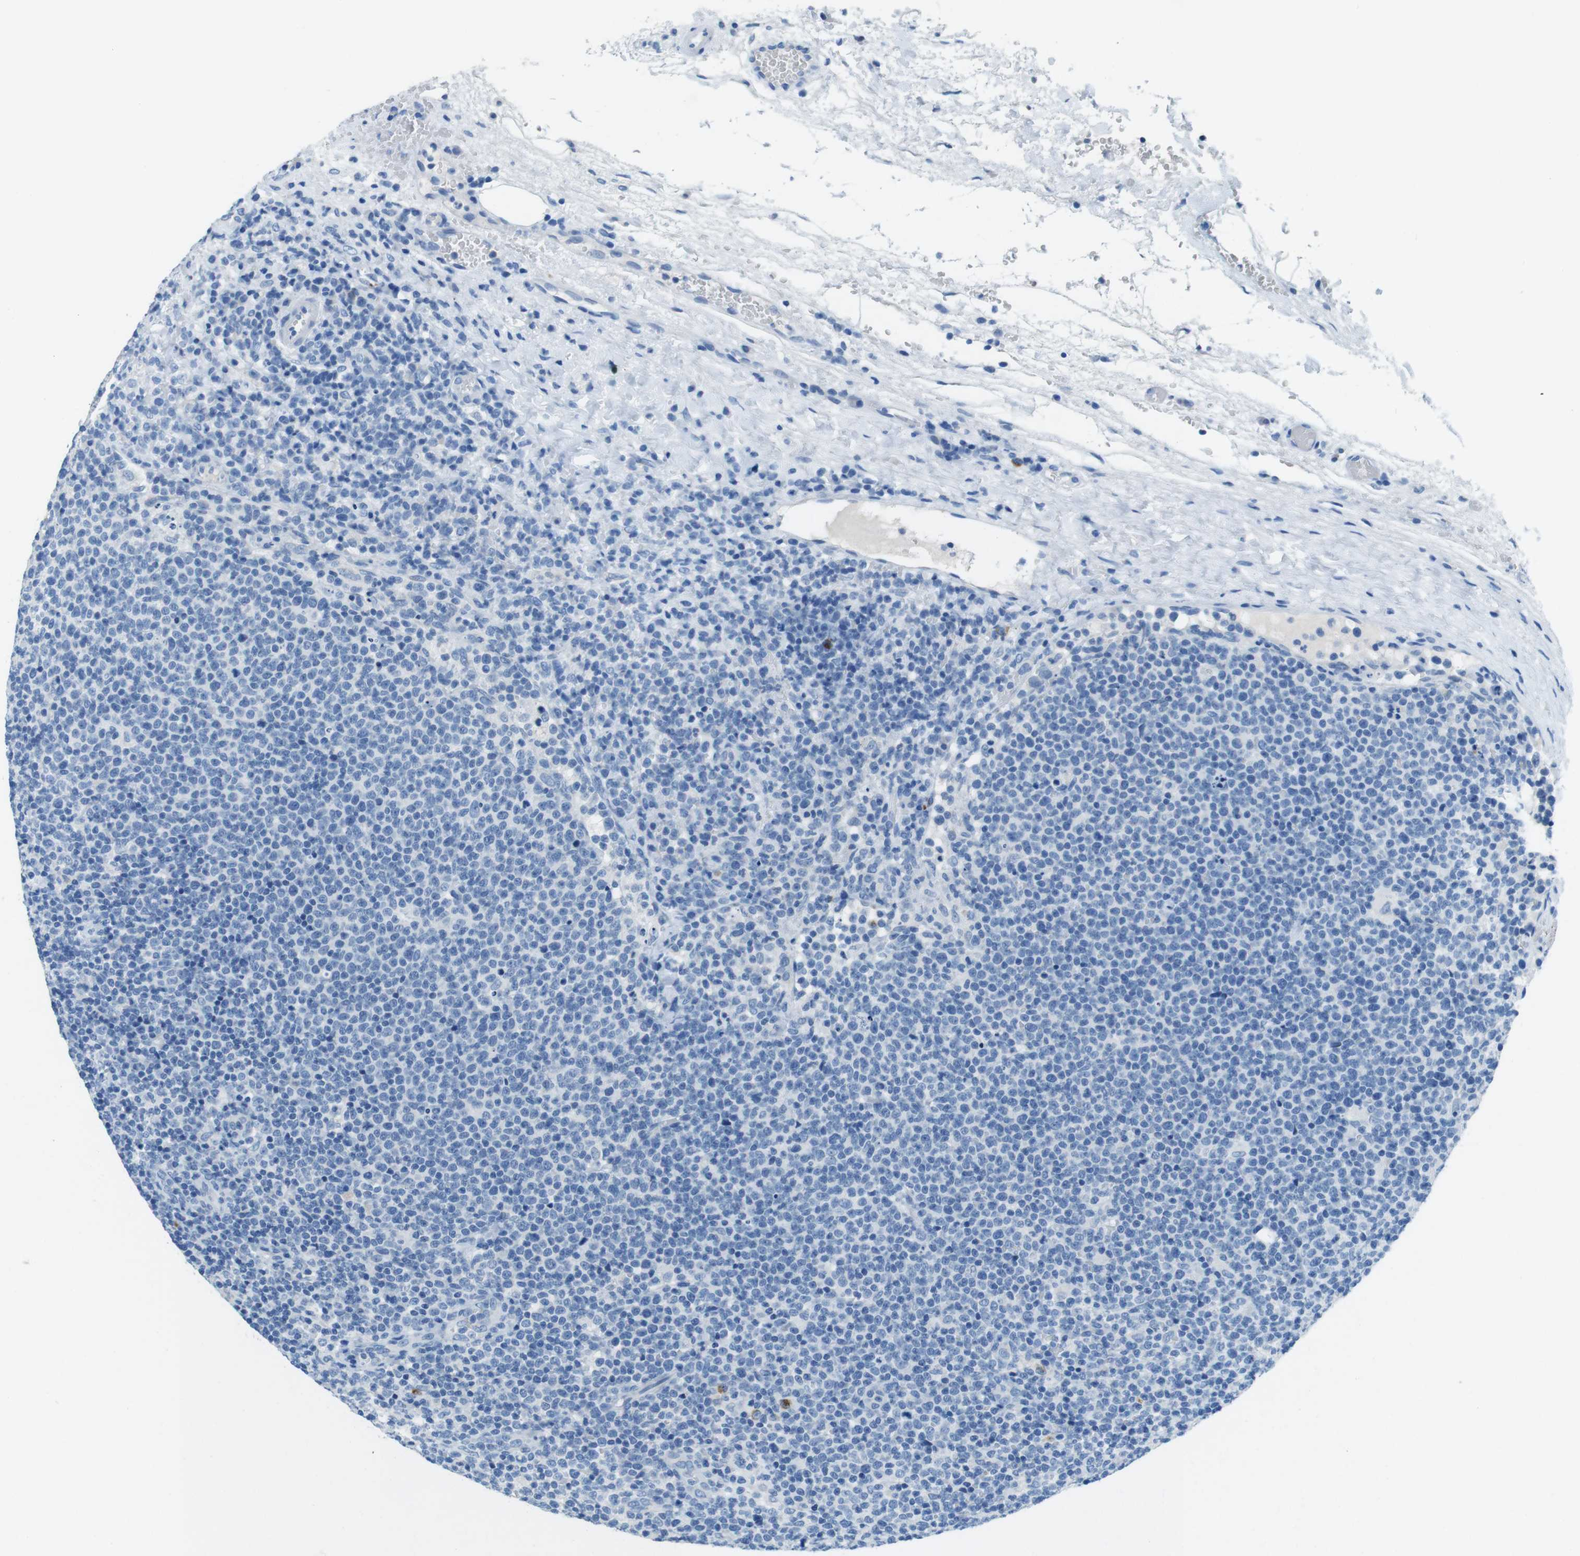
{"staining": {"intensity": "negative", "quantity": "none", "location": "none"}, "tissue": "lymphoma", "cell_type": "Tumor cells", "image_type": "cancer", "snomed": [{"axis": "morphology", "description": "Malignant lymphoma, non-Hodgkin's type, High grade"}, {"axis": "topography", "description": "Lymph node"}], "caption": "A photomicrograph of lymphoma stained for a protein demonstrates no brown staining in tumor cells.", "gene": "SLC35A3", "patient": {"sex": "male", "age": 61}}